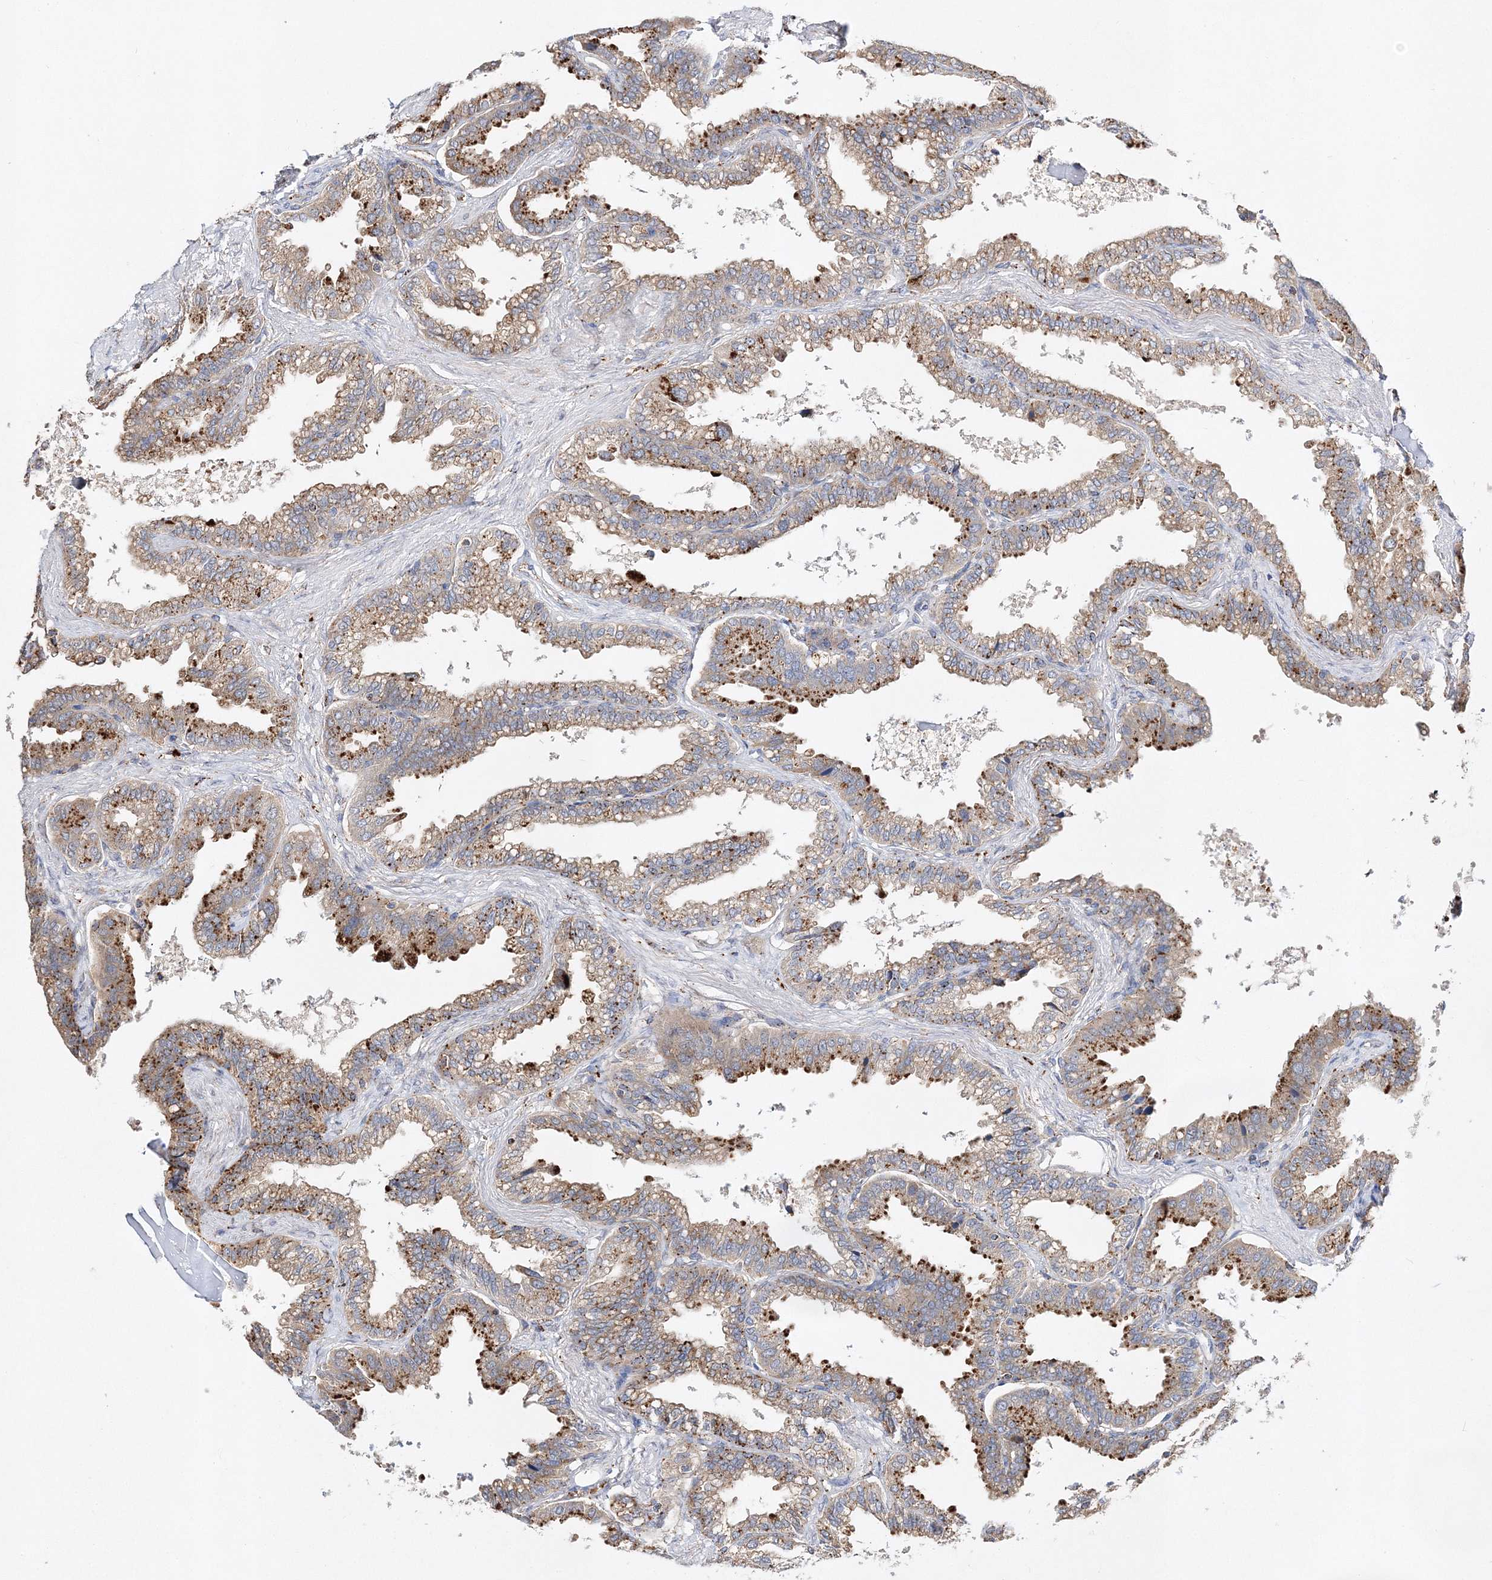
{"staining": {"intensity": "moderate", "quantity": ">75%", "location": "cytoplasmic/membranous"}, "tissue": "seminal vesicle", "cell_type": "Glandular cells", "image_type": "normal", "snomed": [{"axis": "morphology", "description": "Normal tissue, NOS"}, {"axis": "topography", "description": "Seminal veicle"}], "caption": "Glandular cells reveal medium levels of moderate cytoplasmic/membranous expression in approximately >75% of cells in normal seminal vesicle.", "gene": "C3orf38", "patient": {"sex": "male", "age": 46}}